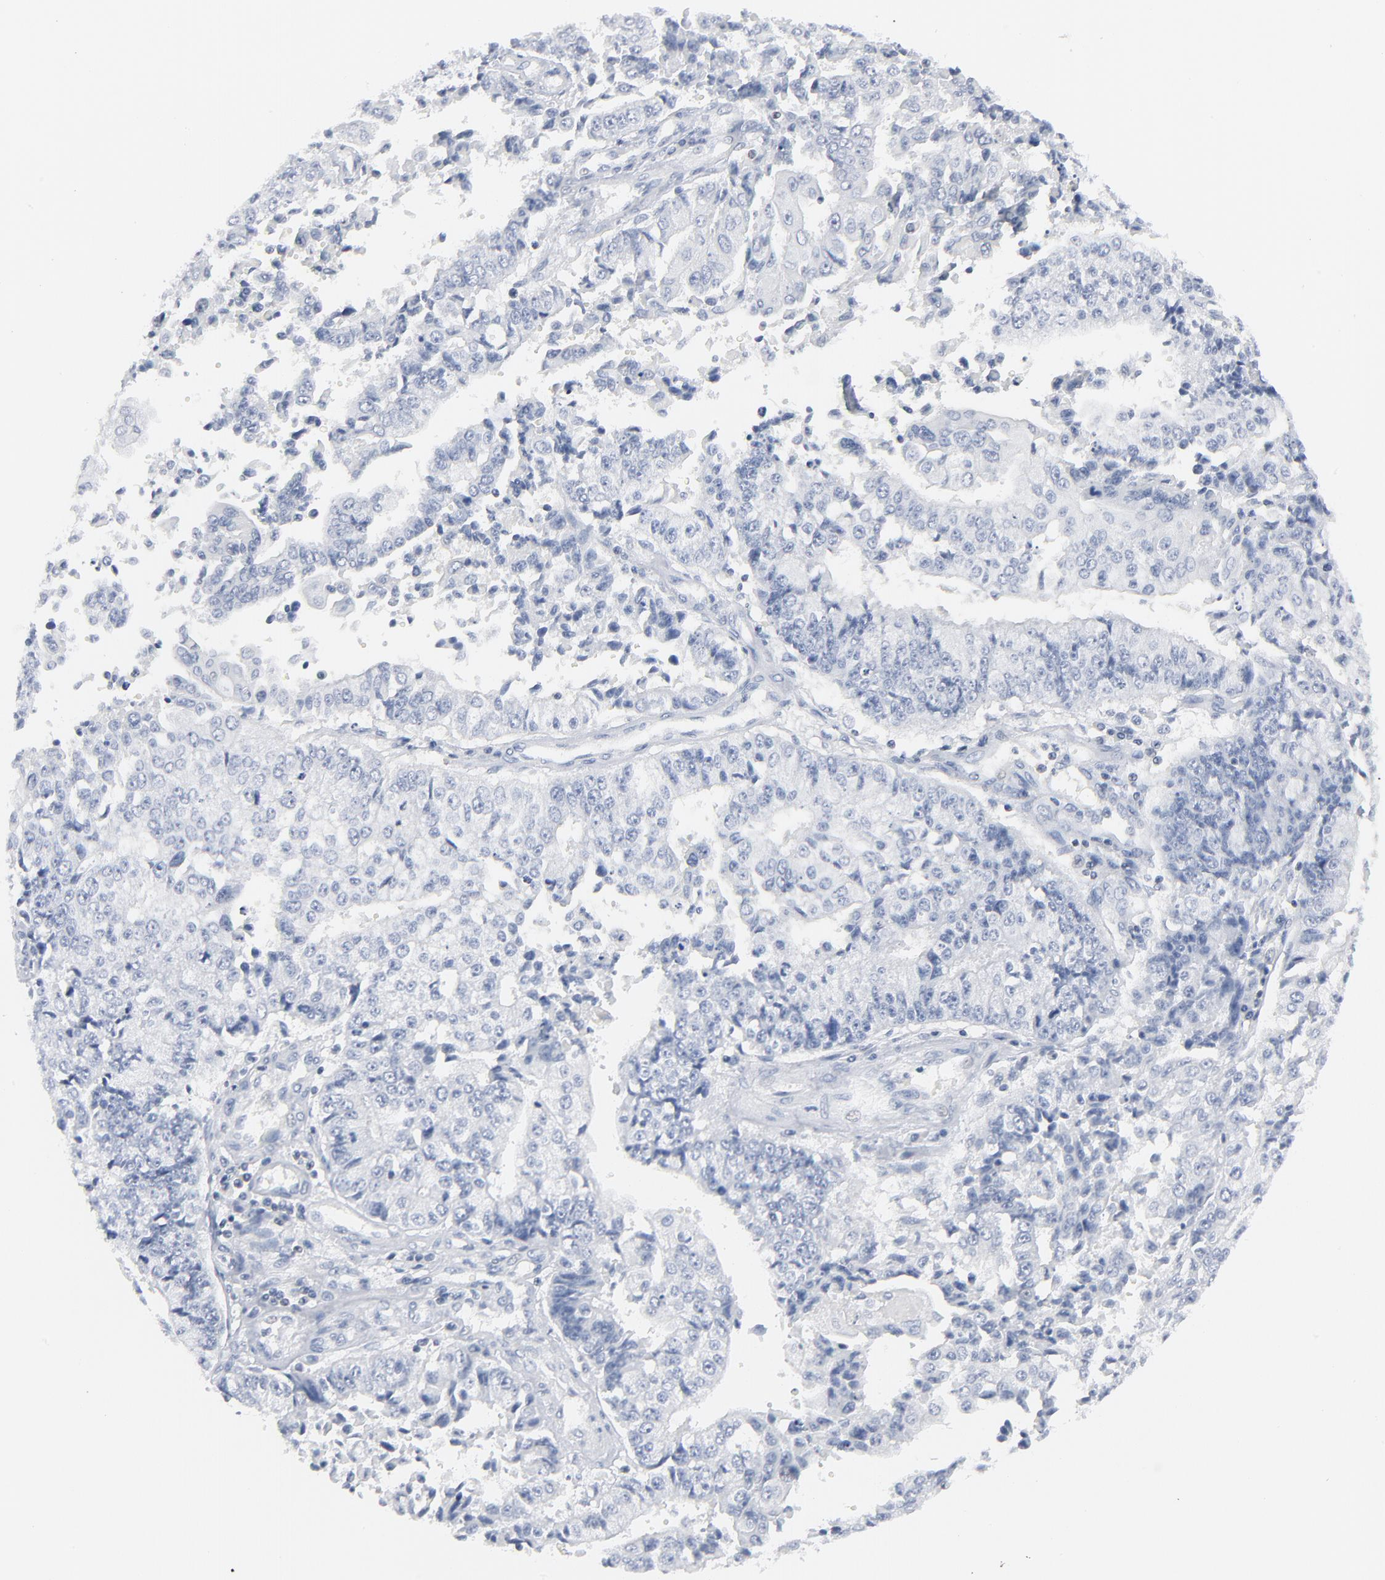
{"staining": {"intensity": "negative", "quantity": "none", "location": "none"}, "tissue": "endometrial cancer", "cell_type": "Tumor cells", "image_type": "cancer", "snomed": [{"axis": "morphology", "description": "Adenocarcinoma, NOS"}, {"axis": "topography", "description": "Endometrium"}], "caption": "Immunohistochemical staining of adenocarcinoma (endometrial) displays no significant positivity in tumor cells. (DAB immunohistochemistry visualized using brightfield microscopy, high magnification).", "gene": "PTK2B", "patient": {"sex": "female", "age": 75}}